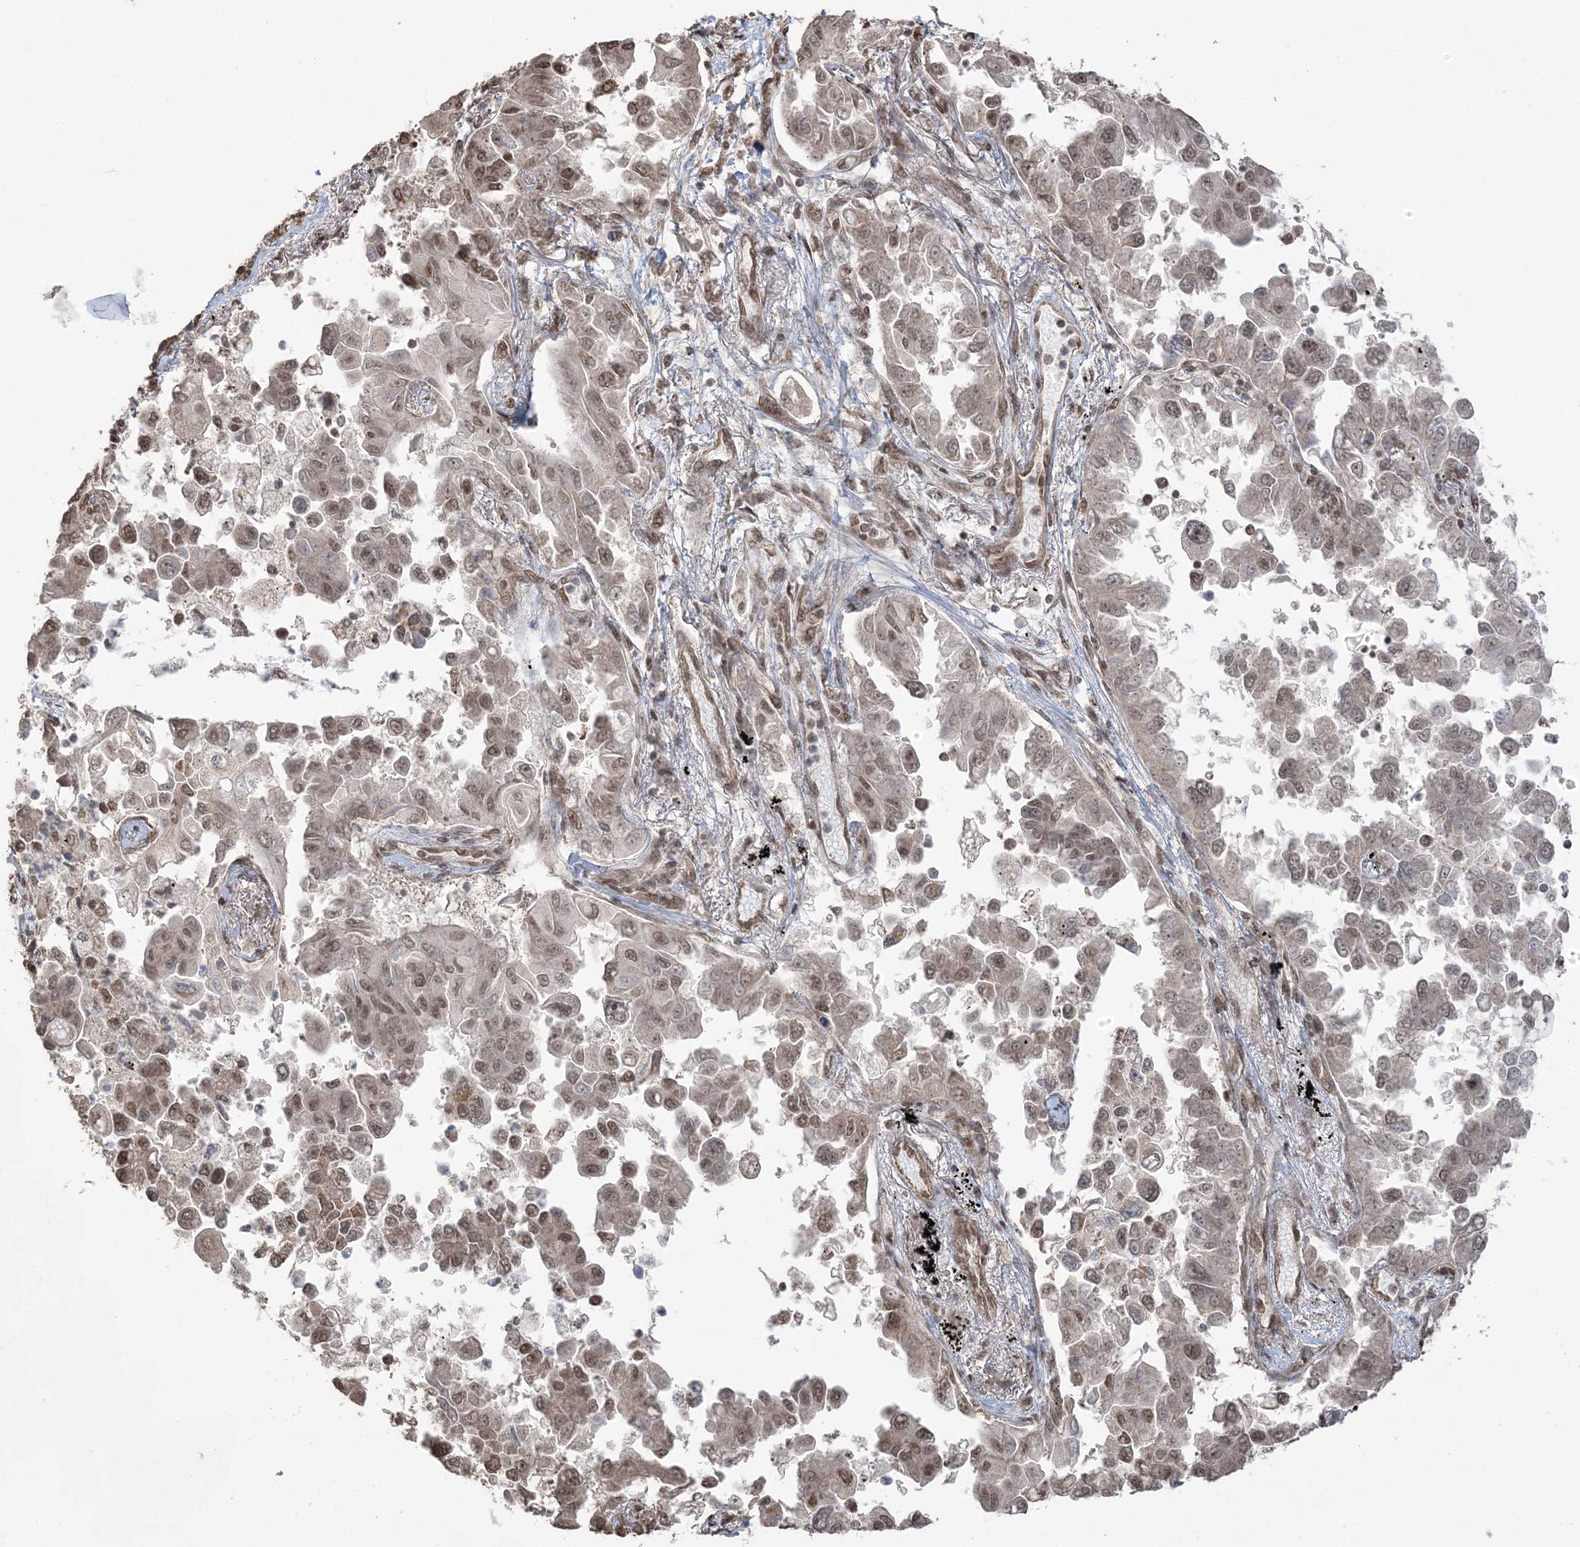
{"staining": {"intensity": "strong", "quantity": "25%-75%", "location": "nuclear"}, "tissue": "lung cancer", "cell_type": "Tumor cells", "image_type": "cancer", "snomed": [{"axis": "morphology", "description": "Adenocarcinoma, NOS"}, {"axis": "topography", "description": "Lung"}], "caption": "High-magnification brightfield microscopy of lung adenocarcinoma stained with DAB (3,3'-diaminobenzidine) (brown) and counterstained with hematoxylin (blue). tumor cells exhibit strong nuclear expression is identified in approximately25%-75% of cells.", "gene": "ZNF839", "patient": {"sex": "female", "age": 67}}